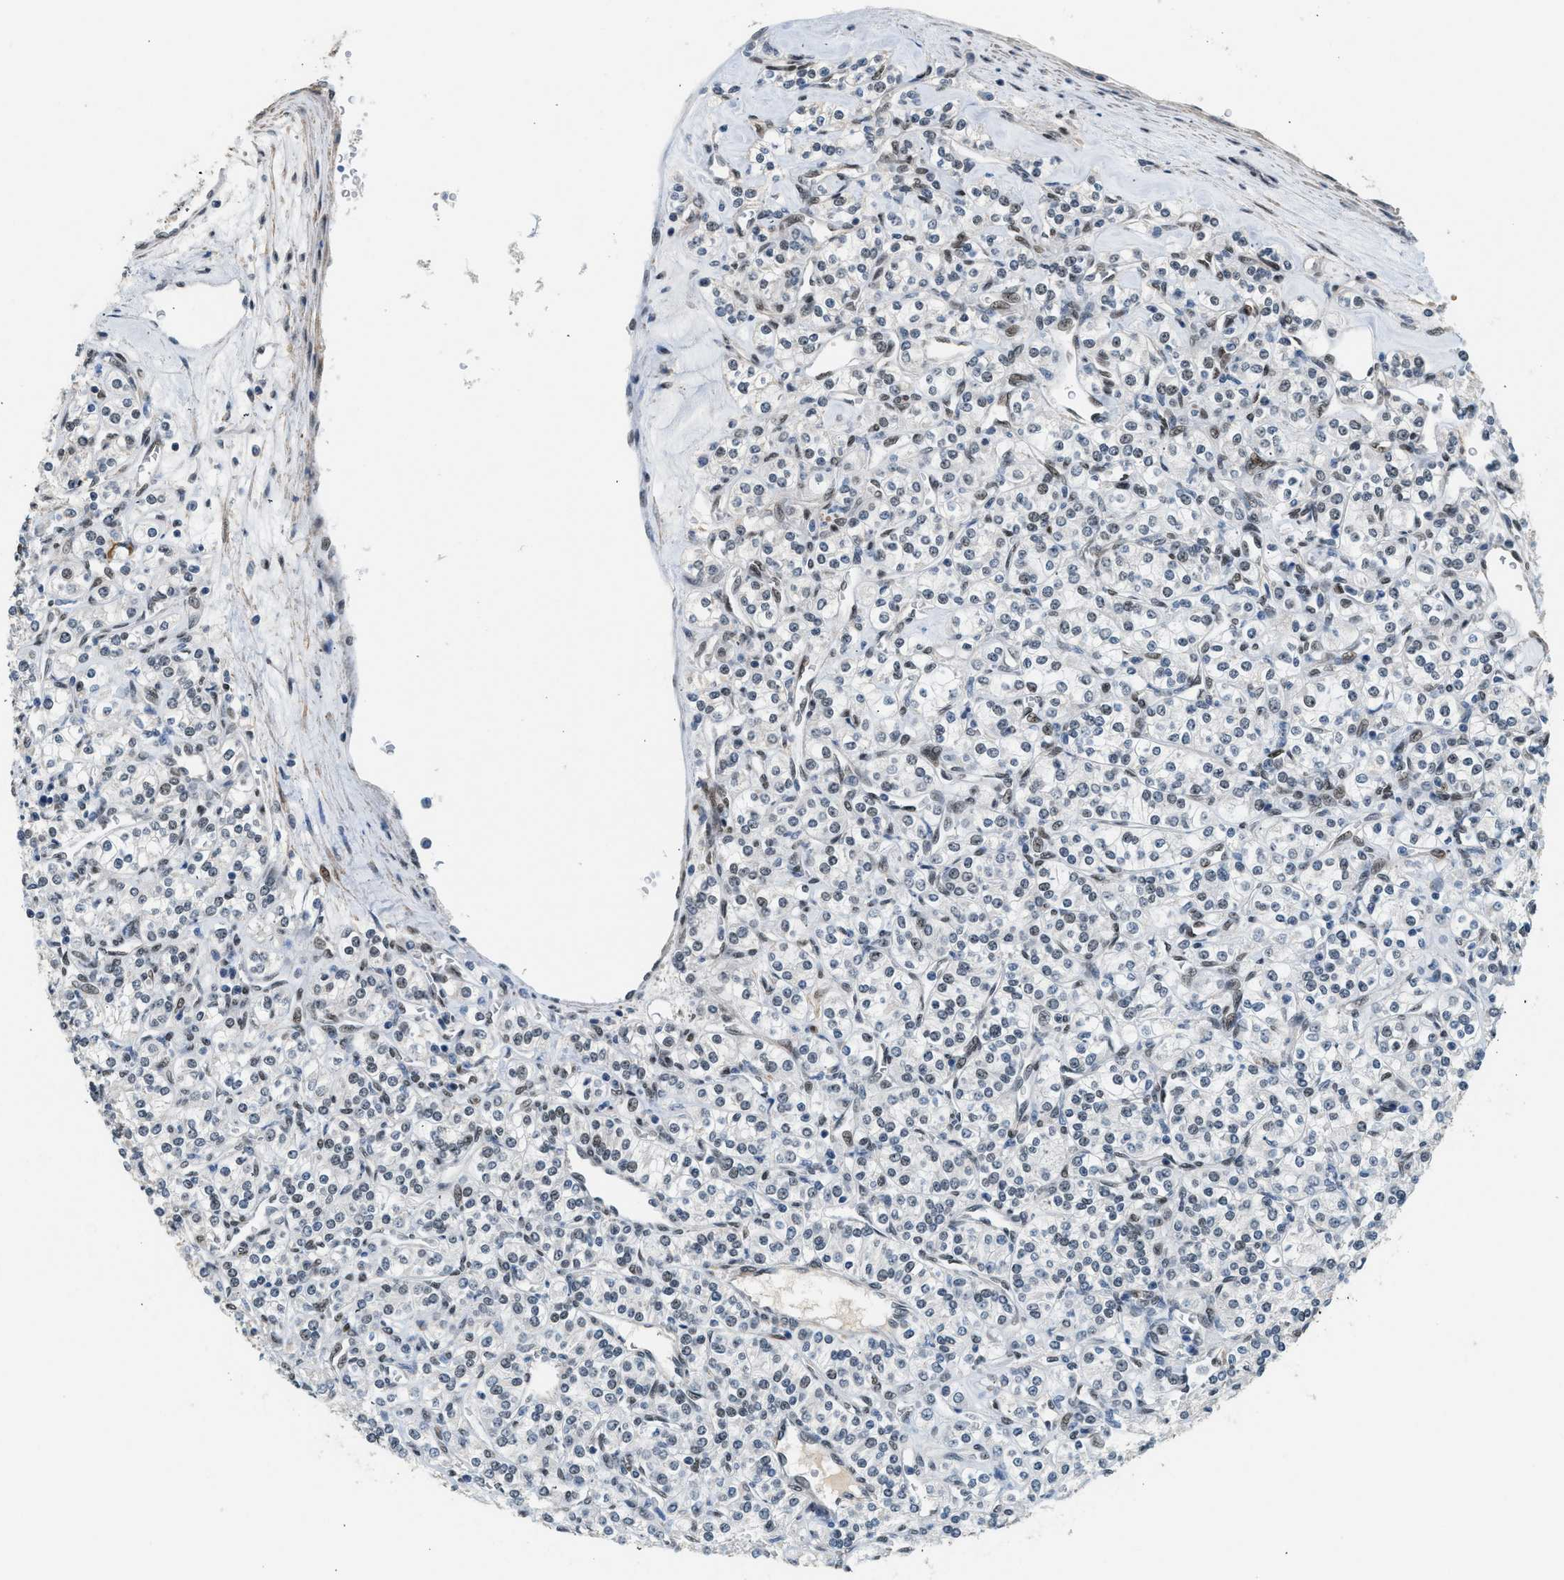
{"staining": {"intensity": "weak", "quantity": "<25%", "location": "nuclear"}, "tissue": "renal cancer", "cell_type": "Tumor cells", "image_type": "cancer", "snomed": [{"axis": "morphology", "description": "Adenocarcinoma, NOS"}, {"axis": "topography", "description": "Kidney"}], "caption": "There is no significant staining in tumor cells of renal cancer (adenocarcinoma).", "gene": "ZBTB20", "patient": {"sex": "male", "age": 77}}